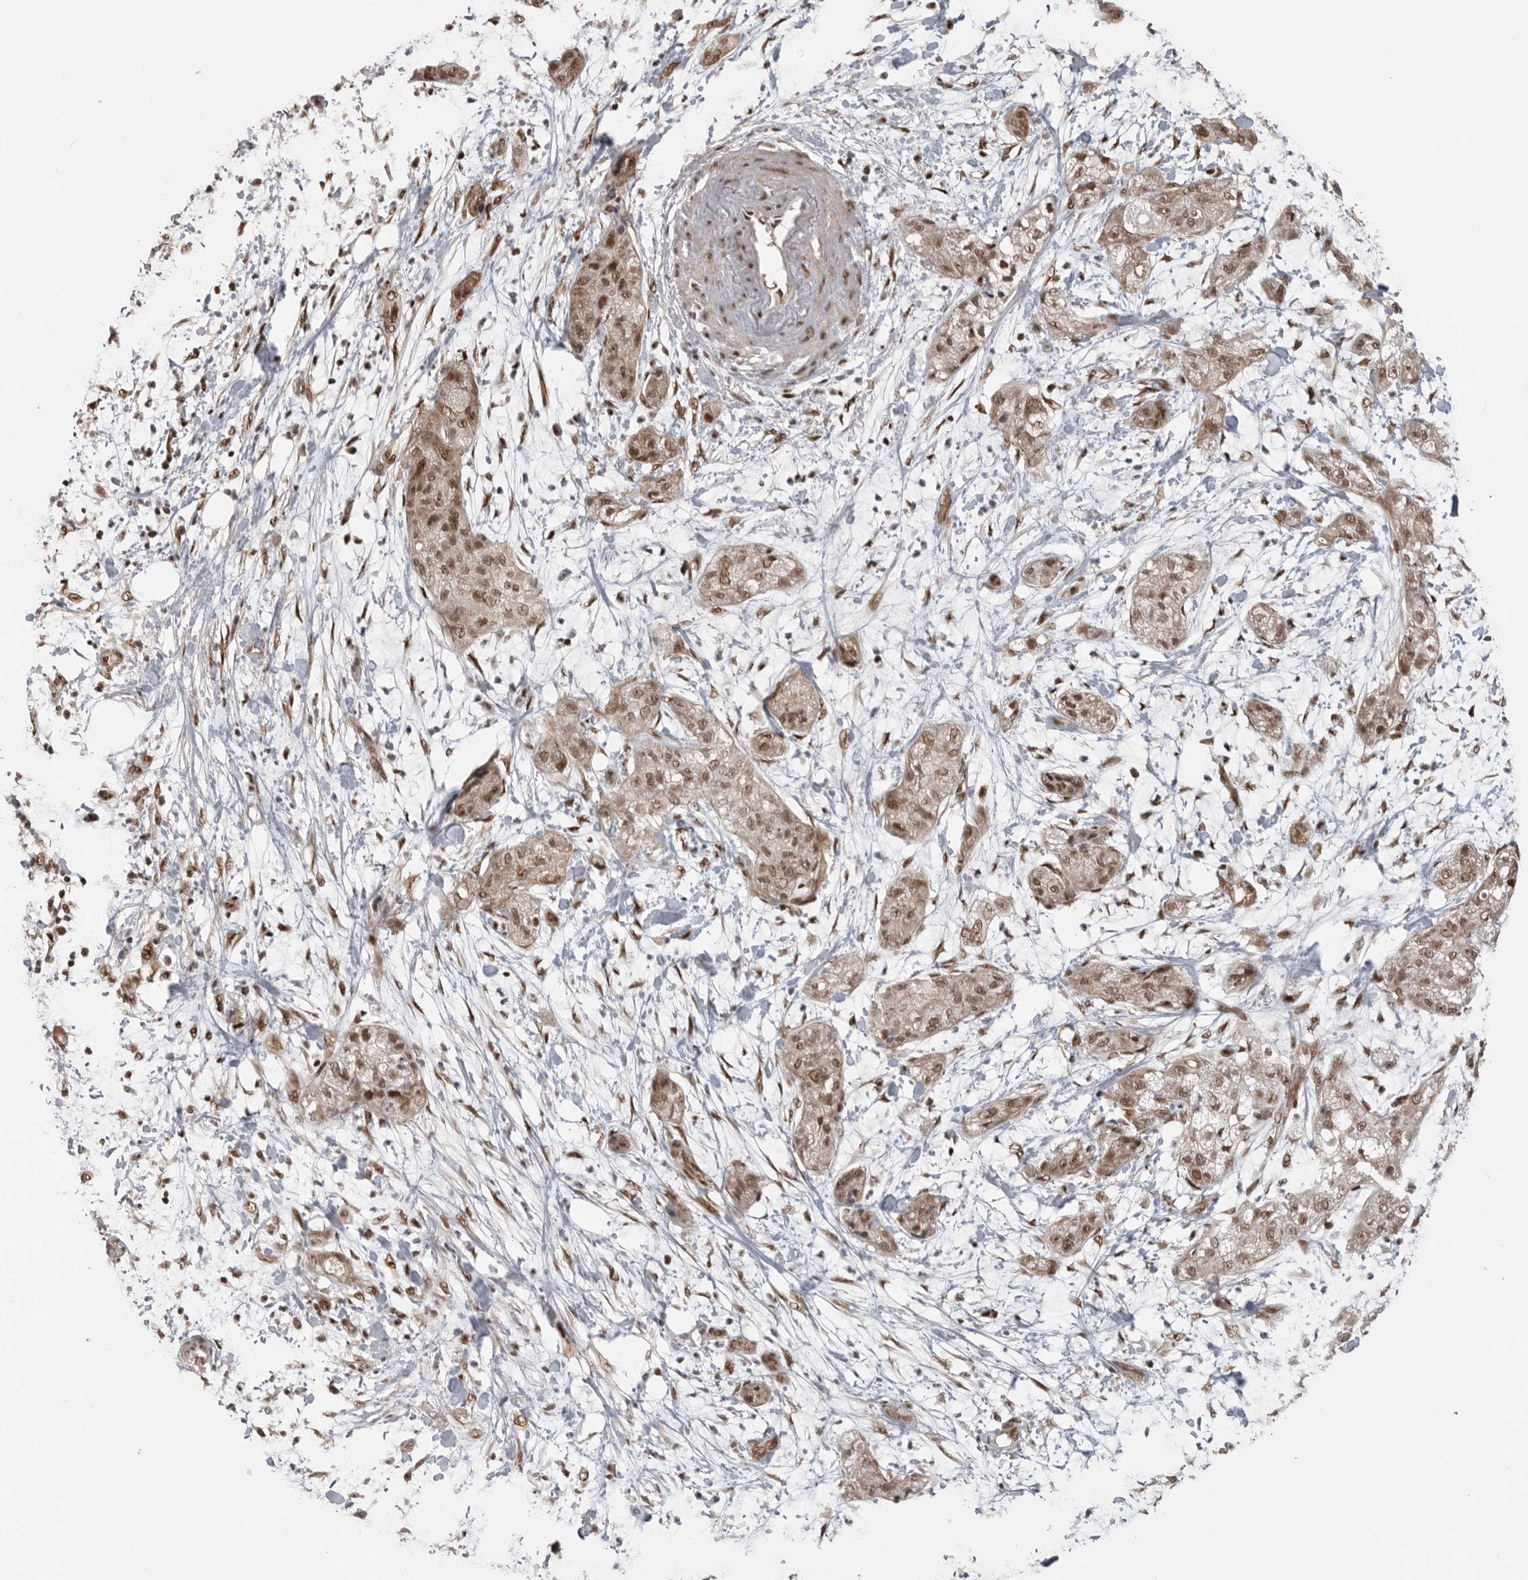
{"staining": {"intensity": "moderate", "quantity": ">75%", "location": "nuclear"}, "tissue": "pancreatic cancer", "cell_type": "Tumor cells", "image_type": "cancer", "snomed": [{"axis": "morphology", "description": "Adenocarcinoma, NOS"}, {"axis": "topography", "description": "Pancreas"}], "caption": "Pancreatic adenocarcinoma tissue exhibits moderate nuclear positivity in approximately >75% of tumor cells", "gene": "CBLL1", "patient": {"sex": "female", "age": 78}}